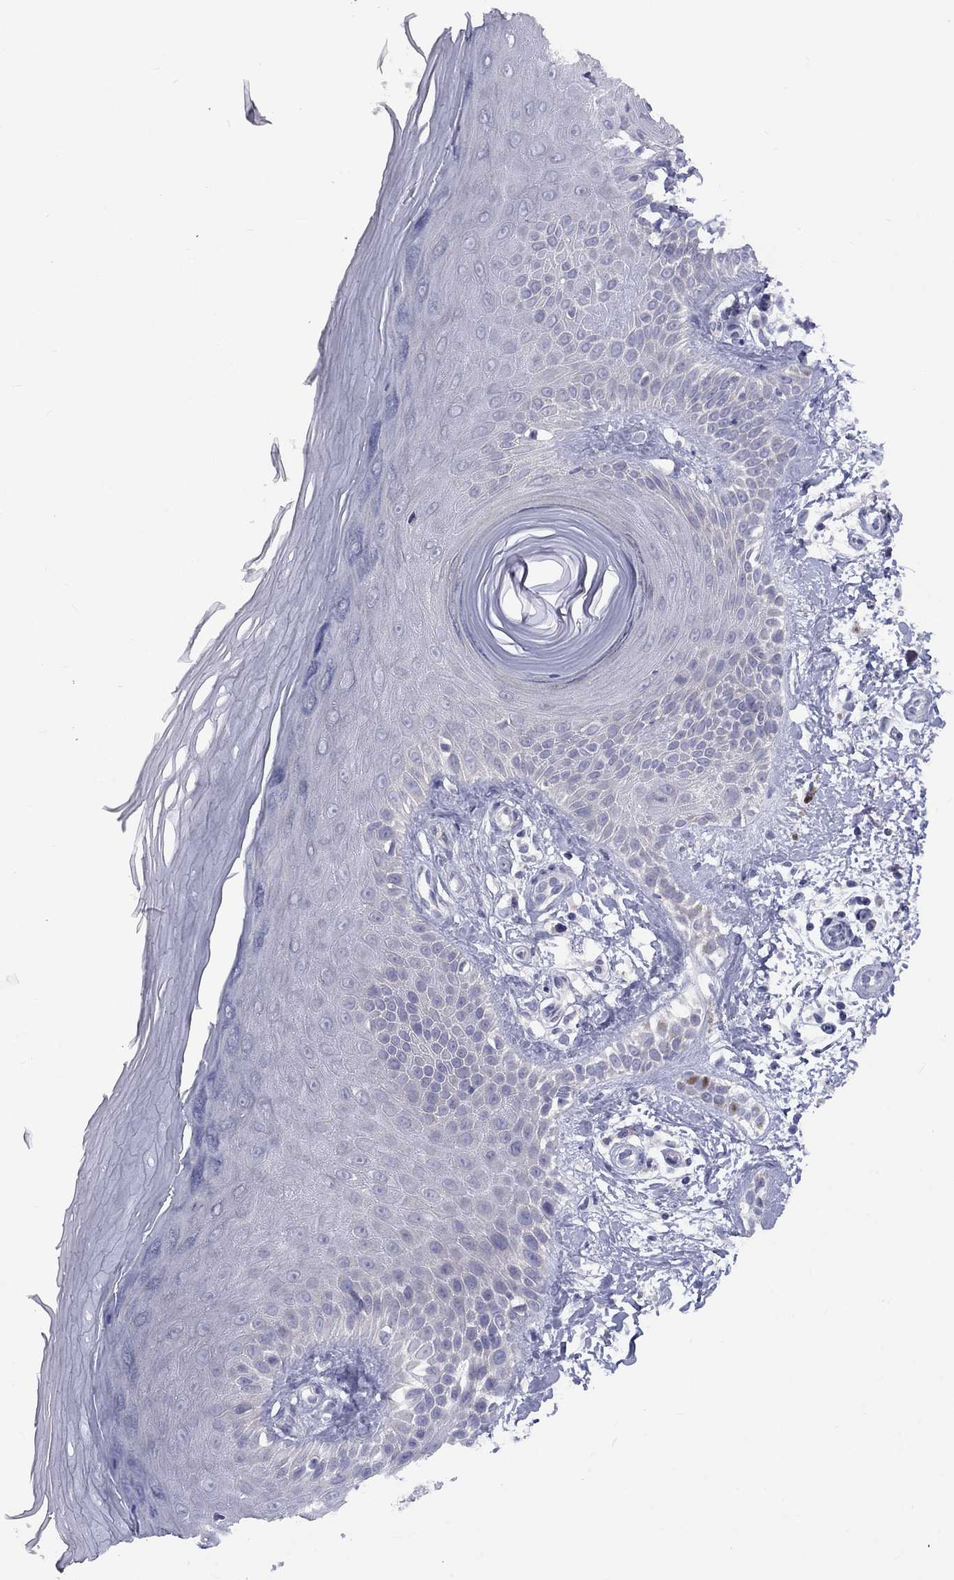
{"staining": {"intensity": "negative", "quantity": "none", "location": "none"}, "tissue": "skin", "cell_type": "Fibroblasts", "image_type": "normal", "snomed": [{"axis": "morphology", "description": "Normal tissue, NOS"}, {"axis": "morphology", "description": "Inflammation, NOS"}, {"axis": "morphology", "description": "Fibrosis, NOS"}, {"axis": "topography", "description": "Skin"}], "caption": "This is an IHC photomicrograph of normal human skin. There is no positivity in fibroblasts.", "gene": "CACNA1A", "patient": {"sex": "male", "age": 71}}